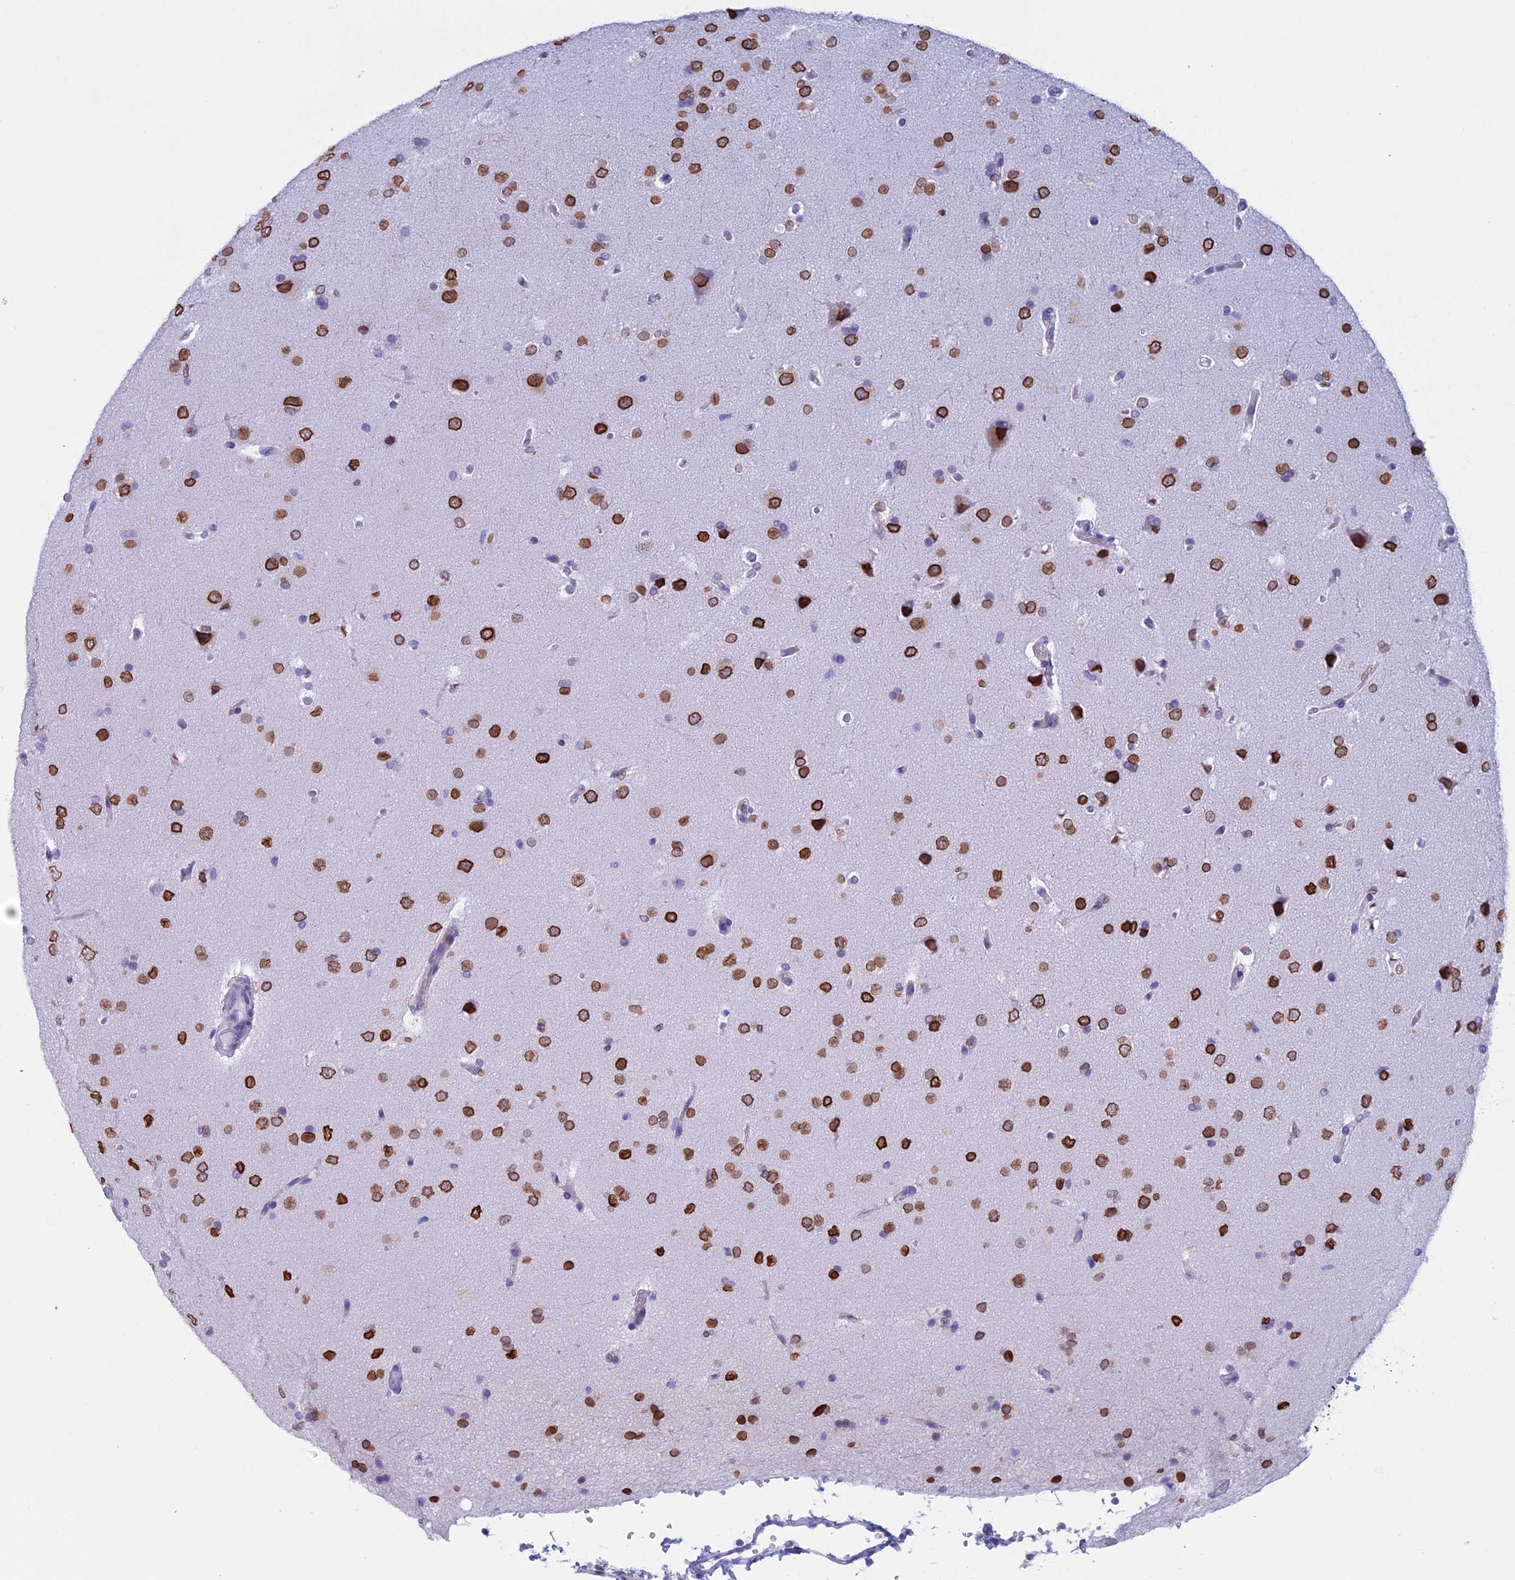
{"staining": {"intensity": "strong", "quantity": ">75%", "location": "cytoplasmic/membranous,nuclear"}, "tissue": "glioma", "cell_type": "Tumor cells", "image_type": "cancer", "snomed": [{"axis": "morphology", "description": "Glioma, malignant, High grade"}, {"axis": "topography", "description": "Brain"}], "caption": "Tumor cells display high levels of strong cytoplasmic/membranous and nuclear expression in about >75% of cells in human high-grade glioma (malignant).", "gene": "FAM169A", "patient": {"sex": "male", "age": 72}}